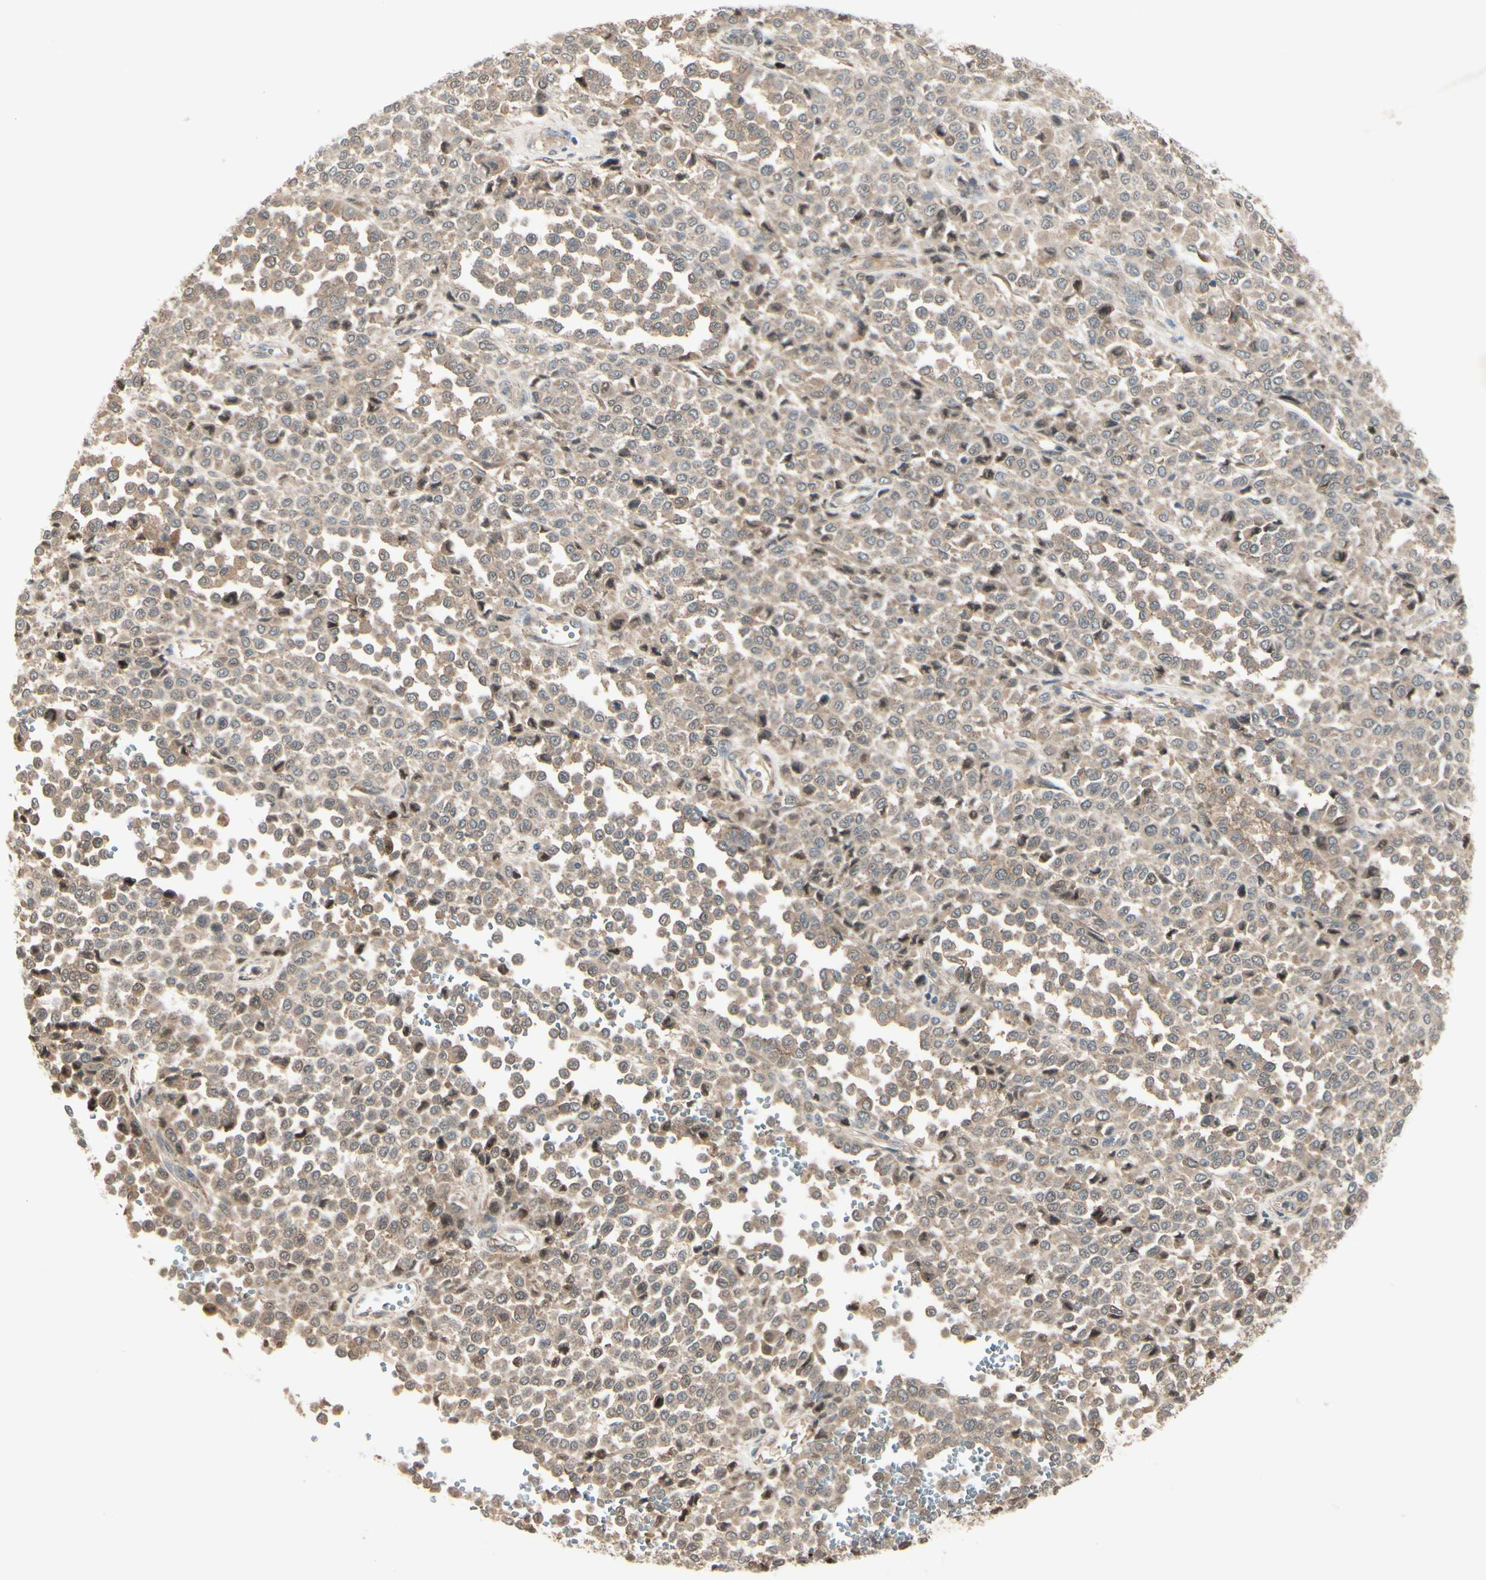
{"staining": {"intensity": "weak", "quantity": ">75%", "location": "cytoplasmic/membranous"}, "tissue": "melanoma", "cell_type": "Tumor cells", "image_type": "cancer", "snomed": [{"axis": "morphology", "description": "Malignant melanoma, Metastatic site"}, {"axis": "topography", "description": "Pancreas"}], "caption": "Immunohistochemistry (IHC) histopathology image of neoplastic tissue: malignant melanoma (metastatic site) stained using immunohistochemistry demonstrates low levels of weak protein expression localized specifically in the cytoplasmic/membranous of tumor cells, appearing as a cytoplasmic/membranous brown color.", "gene": "FHDC1", "patient": {"sex": "female", "age": 30}}